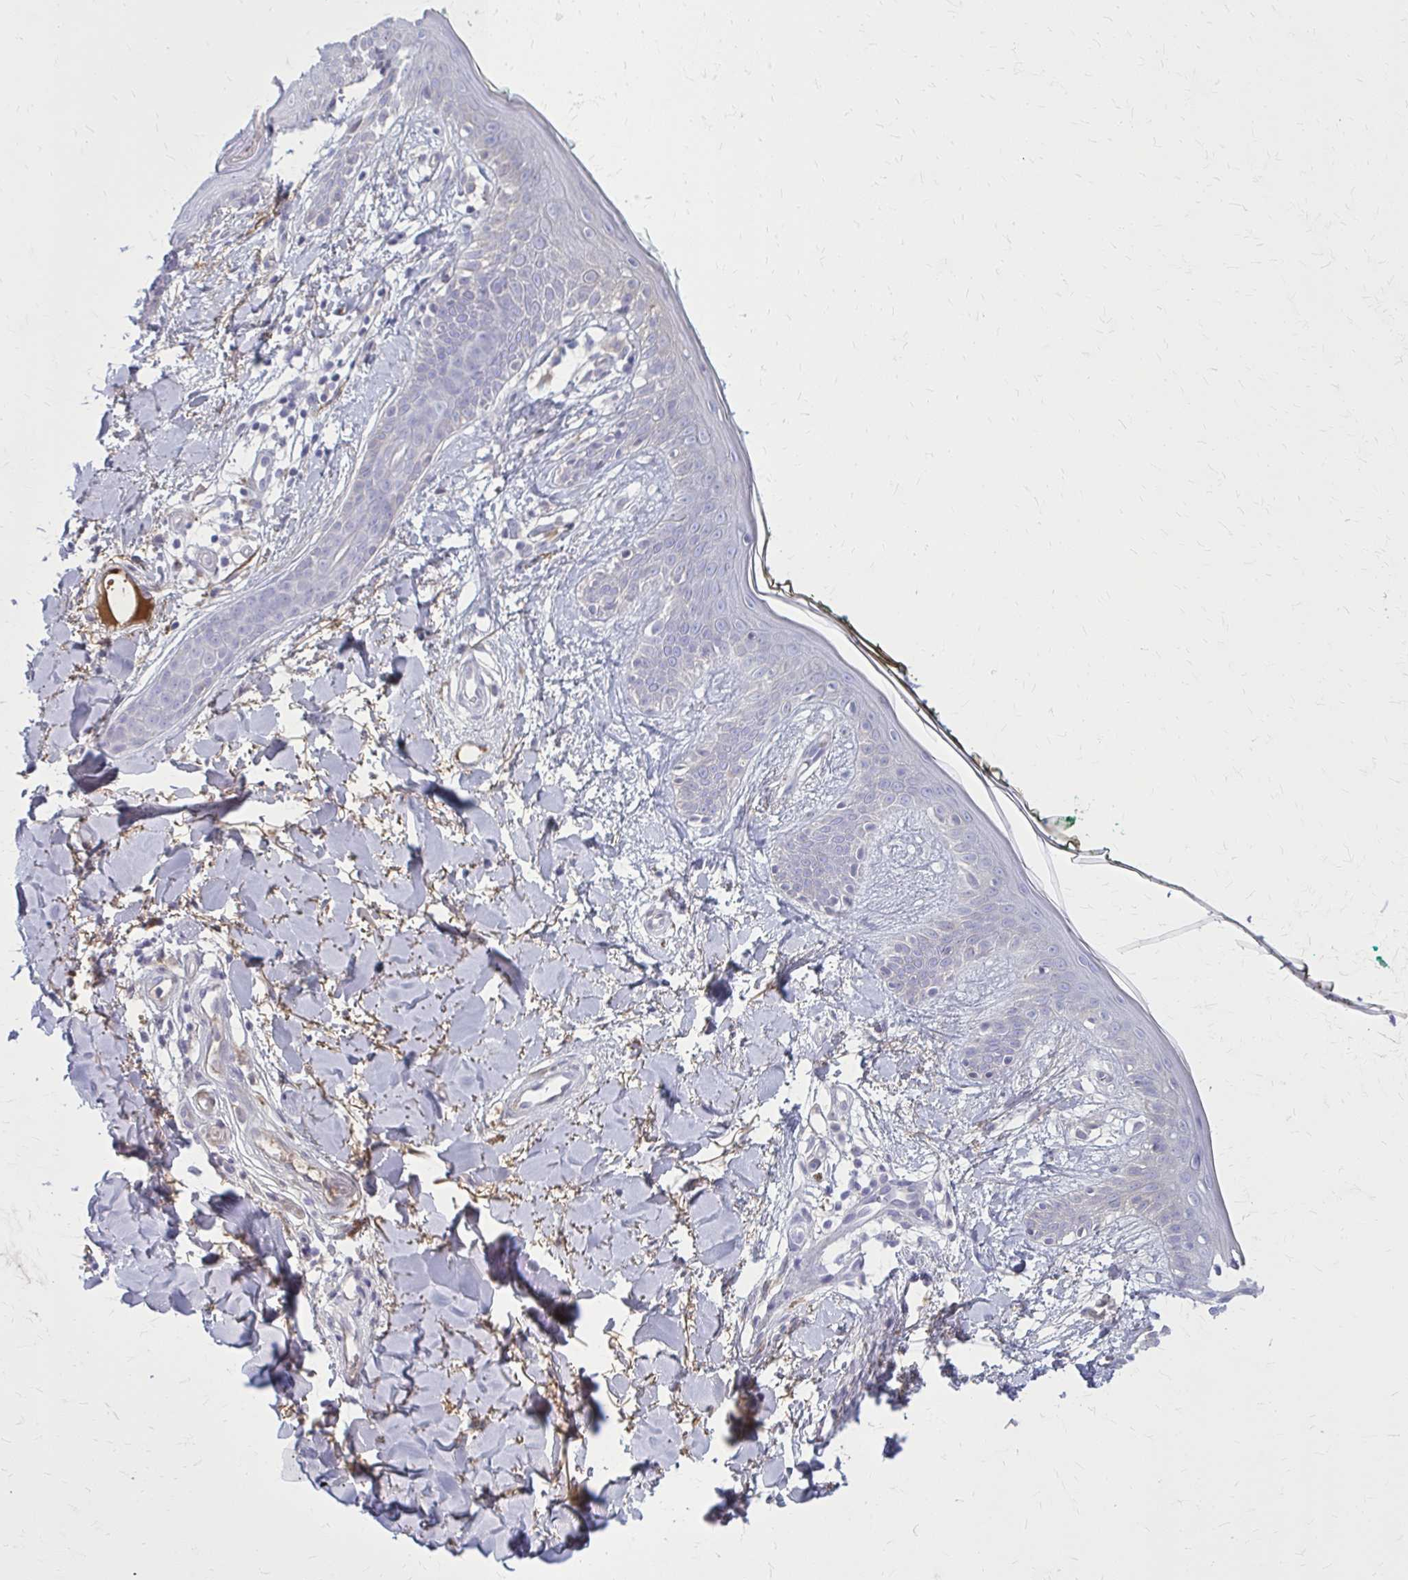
{"staining": {"intensity": "negative", "quantity": "none", "location": "none"}, "tissue": "skin", "cell_type": "Fibroblasts", "image_type": "normal", "snomed": [{"axis": "morphology", "description": "Normal tissue, NOS"}, {"axis": "topography", "description": "Skin"}], "caption": "Immunohistochemistry photomicrograph of normal skin: human skin stained with DAB (3,3'-diaminobenzidine) reveals no significant protein staining in fibroblasts. (DAB IHC with hematoxylin counter stain).", "gene": "SERPIND1", "patient": {"sex": "female", "age": 34}}